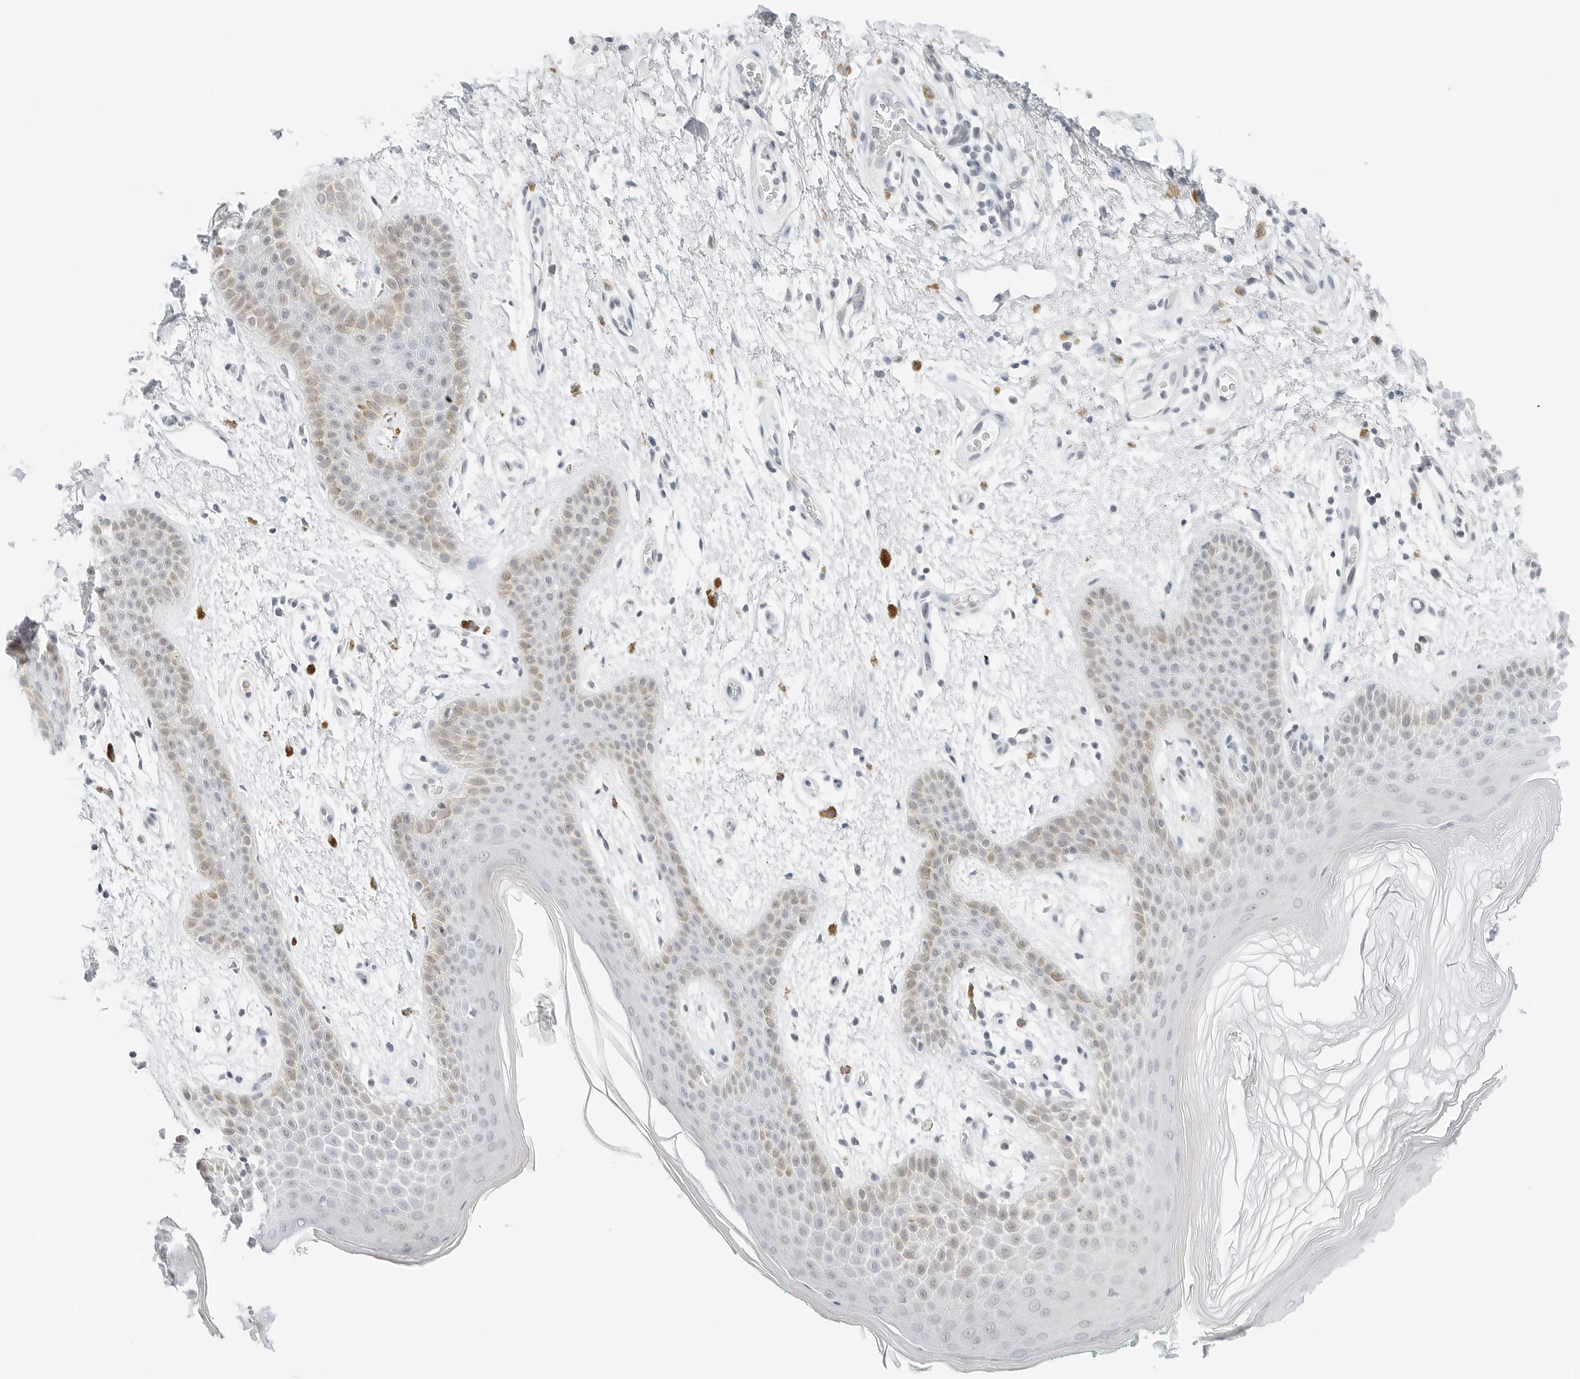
{"staining": {"intensity": "weak", "quantity": "<25%", "location": "cytoplasmic/membranous"}, "tissue": "skin", "cell_type": "Epidermal cells", "image_type": "normal", "snomed": [{"axis": "morphology", "description": "Normal tissue, NOS"}, {"axis": "topography", "description": "Anal"}], "caption": "IHC micrograph of normal skin: human skin stained with DAB (3,3'-diaminobenzidine) demonstrates no significant protein expression in epidermal cells.", "gene": "CCSAP", "patient": {"sex": "male", "age": 74}}